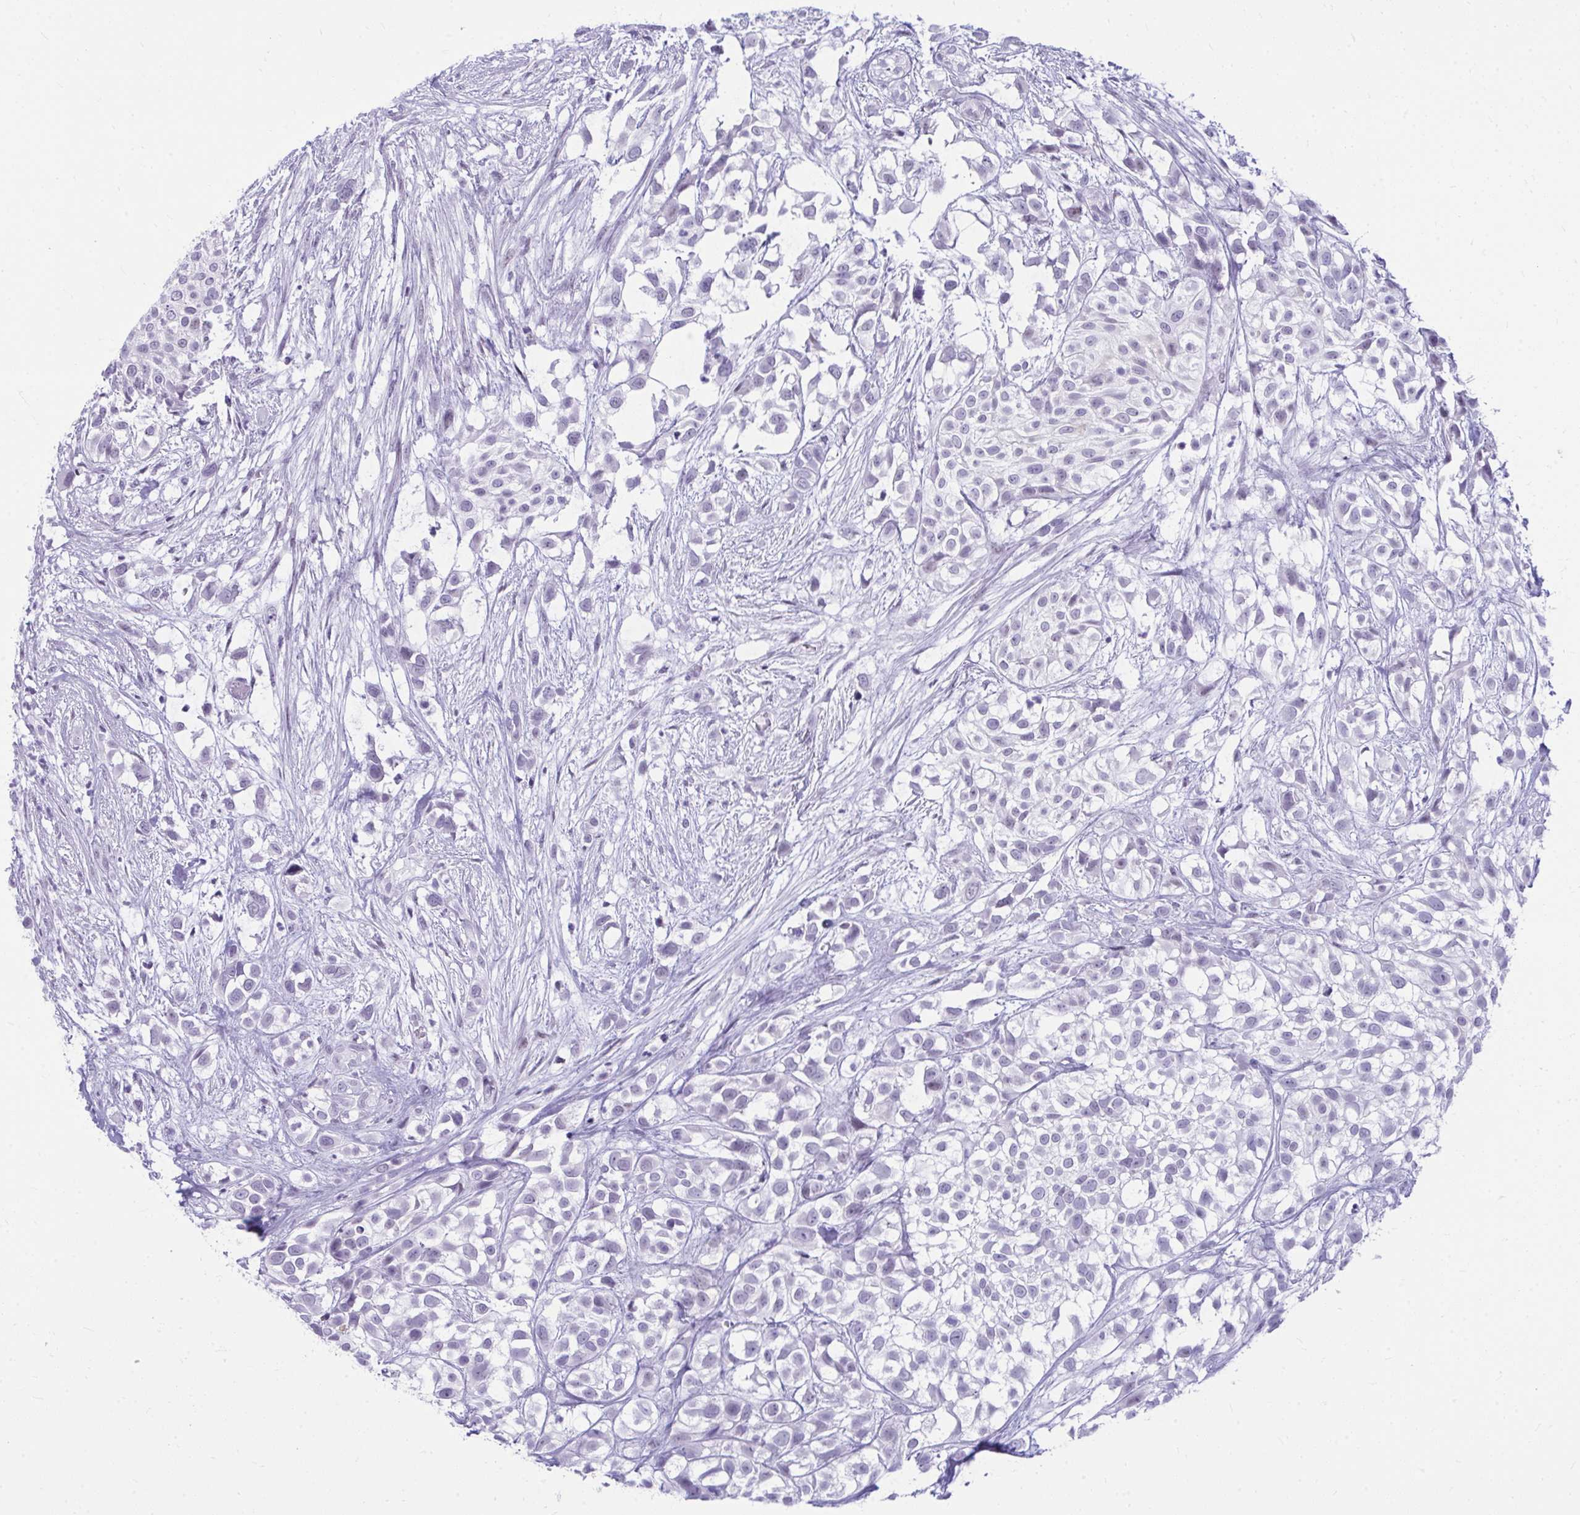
{"staining": {"intensity": "negative", "quantity": "none", "location": "none"}, "tissue": "urothelial cancer", "cell_type": "Tumor cells", "image_type": "cancer", "snomed": [{"axis": "morphology", "description": "Urothelial carcinoma, High grade"}, {"axis": "topography", "description": "Urinary bladder"}], "caption": "DAB (3,3'-diaminobenzidine) immunohistochemical staining of human high-grade urothelial carcinoma exhibits no significant staining in tumor cells.", "gene": "OR5F1", "patient": {"sex": "male", "age": 56}}